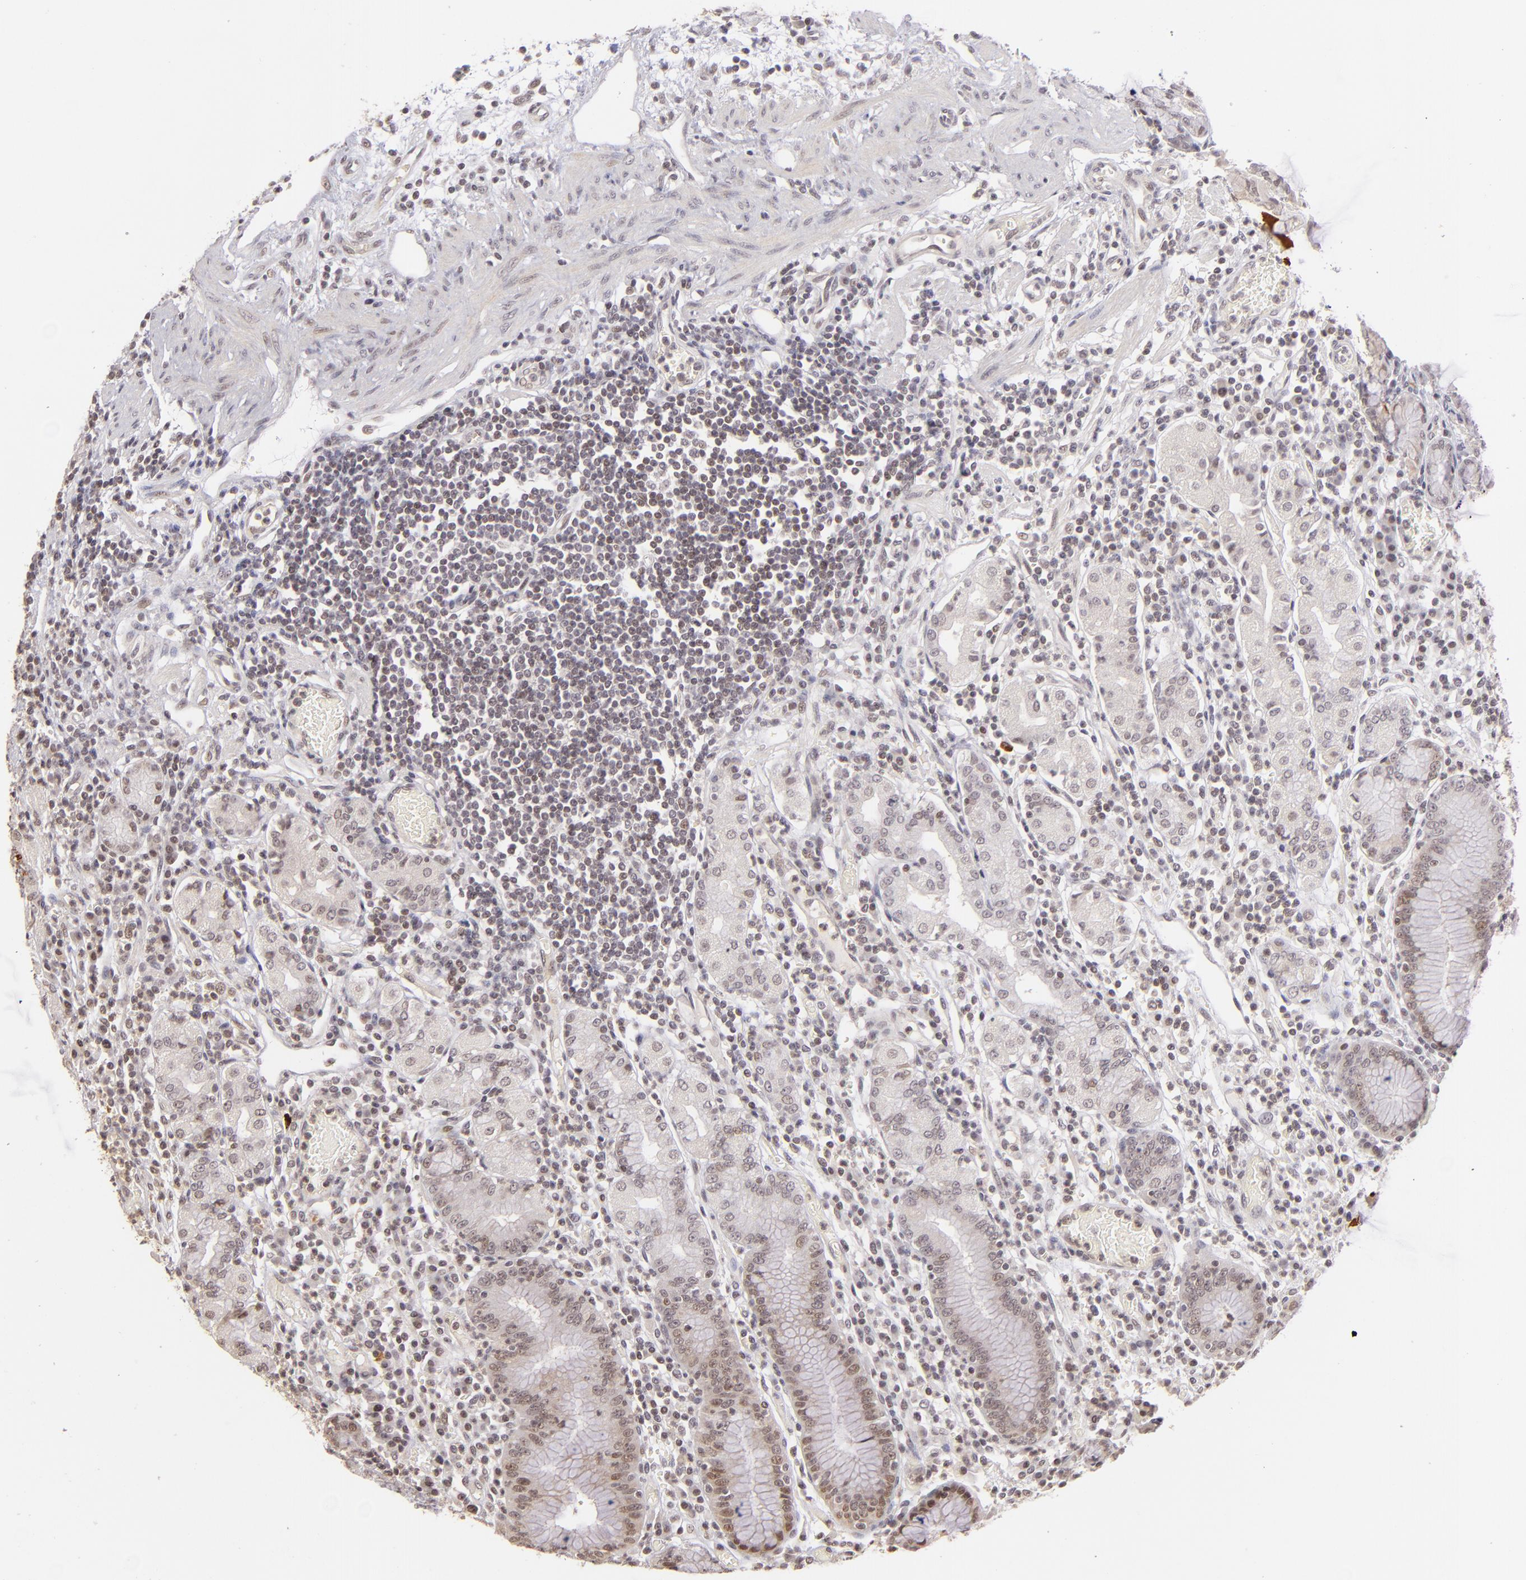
{"staining": {"intensity": "weak", "quantity": "<25%", "location": "cytoplasmic/membranous,nuclear"}, "tissue": "stomach", "cell_type": "Glandular cells", "image_type": "normal", "snomed": [{"axis": "morphology", "description": "Normal tissue, NOS"}, {"axis": "topography", "description": "Stomach, lower"}], "caption": "A micrograph of stomach stained for a protein reveals no brown staining in glandular cells. Nuclei are stained in blue.", "gene": "RARB", "patient": {"sex": "female", "age": 73}}